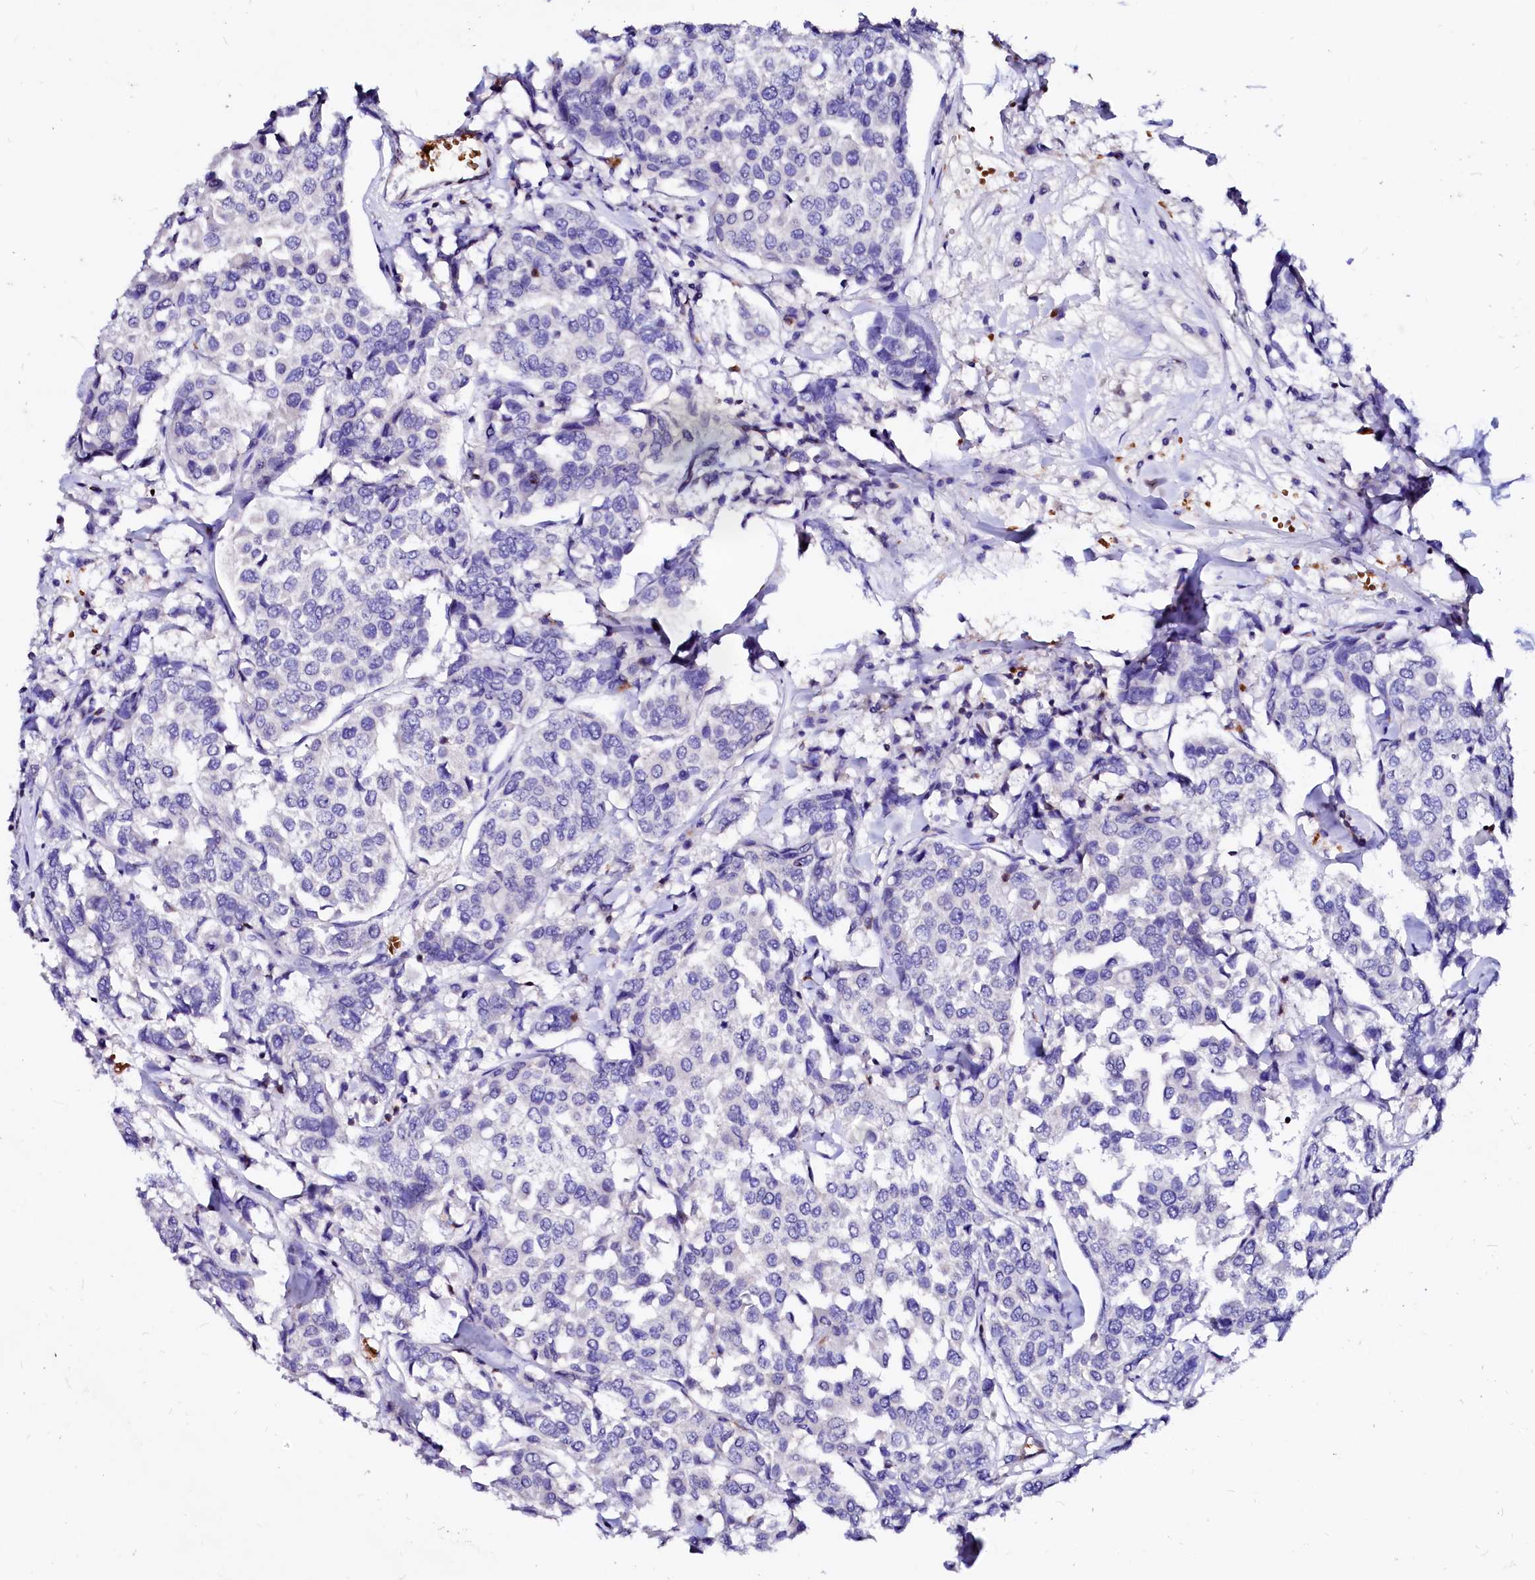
{"staining": {"intensity": "negative", "quantity": "none", "location": "none"}, "tissue": "breast cancer", "cell_type": "Tumor cells", "image_type": "cancer", "snomed": [{"axis": "morphology", "description": "Duct carcinoma"}, {"axis": "topography", "description": "Breast"}], "caption": "IHC histopathology image of neoplastic tissue: human invasive ductal carcinoma (breast) stained with DAB (3,3'-diaminobenzidine) reveals no significant protein staining in tumor cells.", "gene": "RAB27A", "patient": {"sex": "female", "age": 55}}